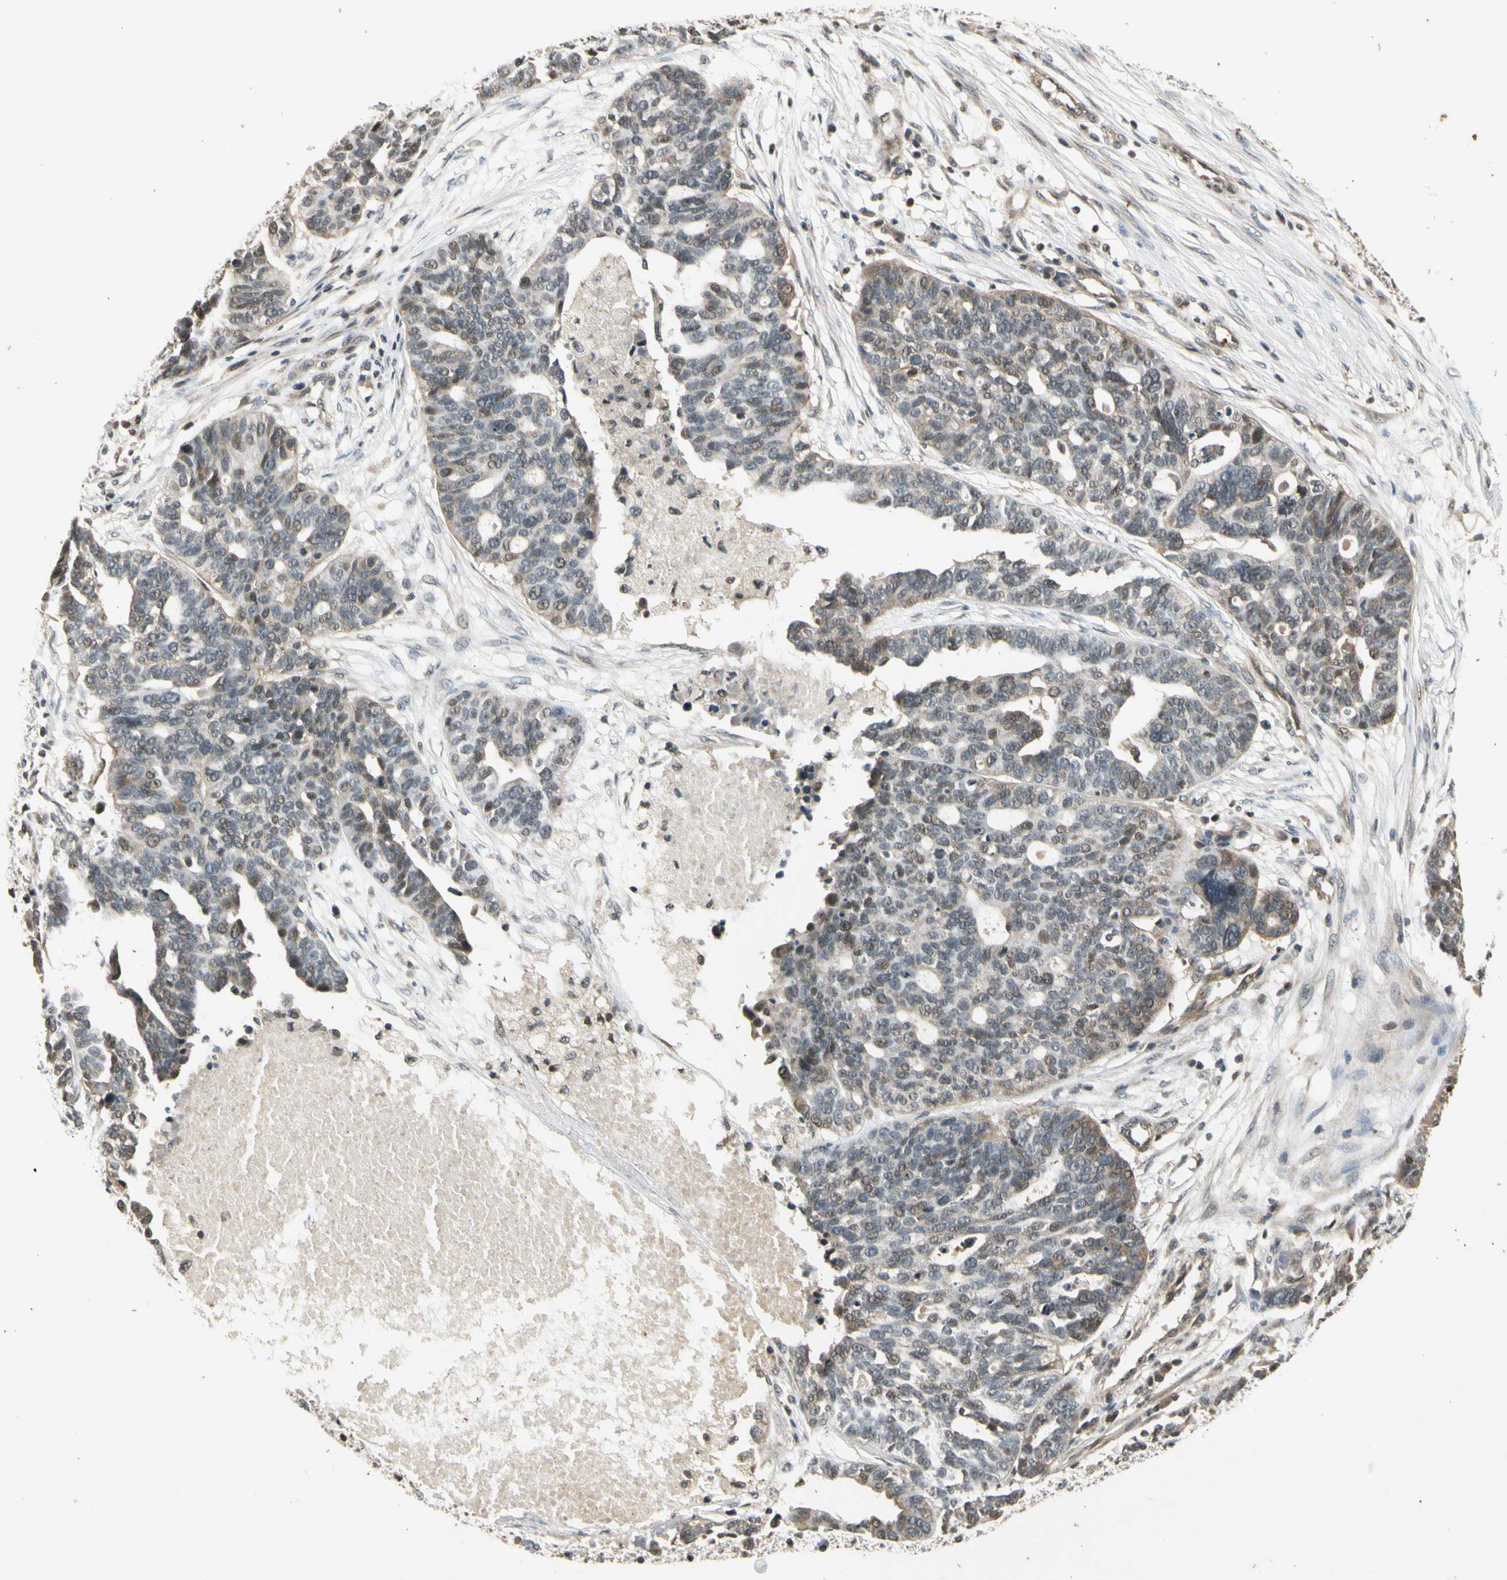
{"staining": {"intensity": "weak", "quantity": "25%-75%", "location": "cytoplasmic/membranous,nuclear"}, "tissue": "ovarian cancer", "cell_type": "Tumor cells", "image_type": "cancer", "snomed": [{"axis": "morphology", "description": "Cystadenocarcinoma, serous, NOS"}, {"axis": "topography", "description": "Ovary"}], "caption": "High-power microscopy captured an IHC photomicrograph of serous cystadenocarcinoma (ovarian), revealing weak cytoplasmic/membranous and nuclear expression in approximately 25%-75% of tumor cells.", "gene": "EFNB2", "patient": {"sex": "female", "age": 59}}